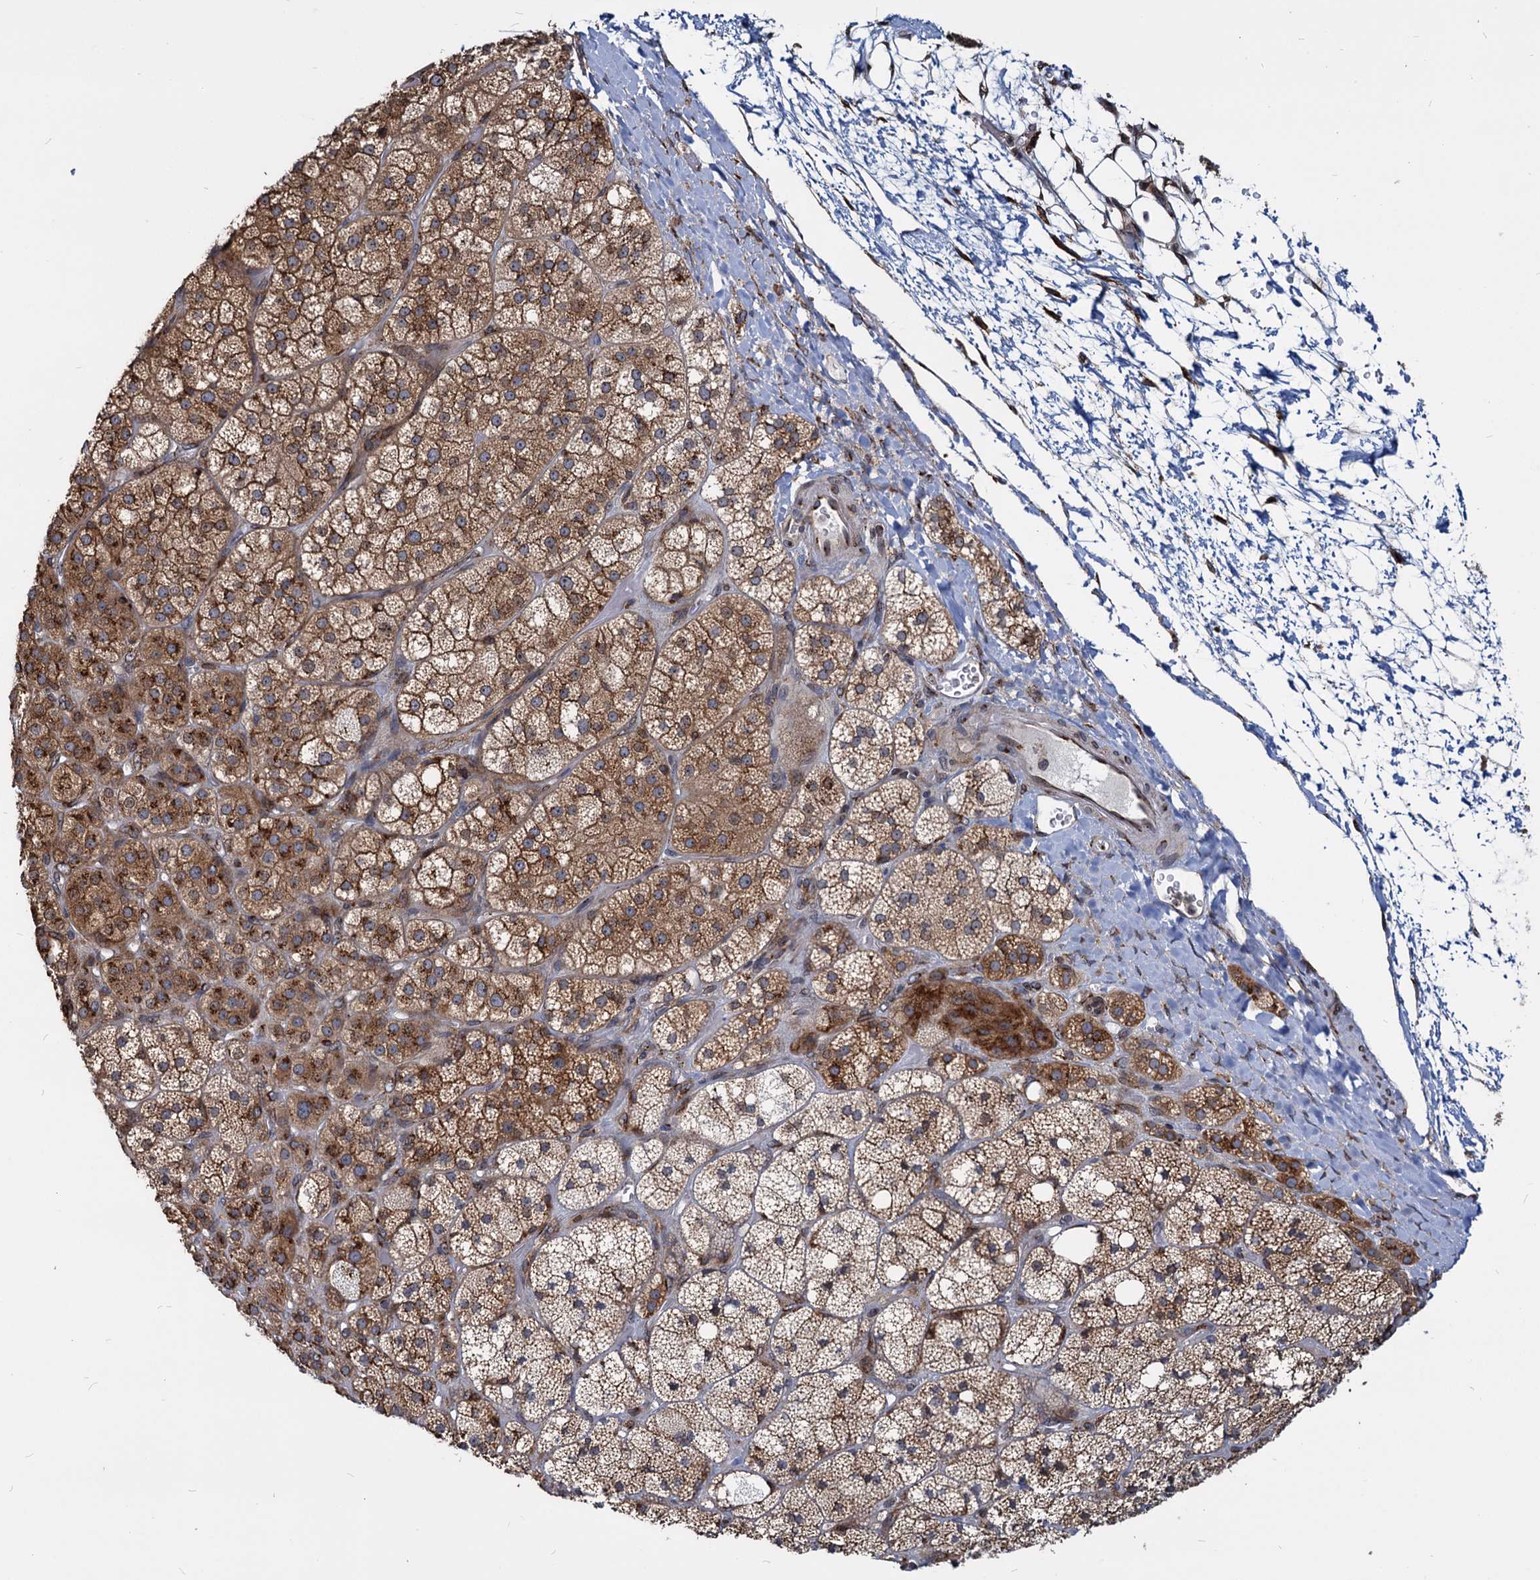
{"staining": {"intensity": "strong", "quantity": "25%-75%", "location": "cytoplasmic/membranous"}, "tissue": "adrenal gland", "cell_type": "Glandular cells", "image_type": "normal", "snomed": [{"axis": "morphology", "description": "Normal tissue, NOS"}, {"axis": "topography", "description": "Adrenal gland"}], "caption": "Unremarkable adrenal gland was stained to show a protein in brown. There is high levels of strong cytoplasmic/membranous expression in approximately 25%-75% of glandular cells.", "gene": "SAAL1", "patient": {"sex": "male", "age": 61}}